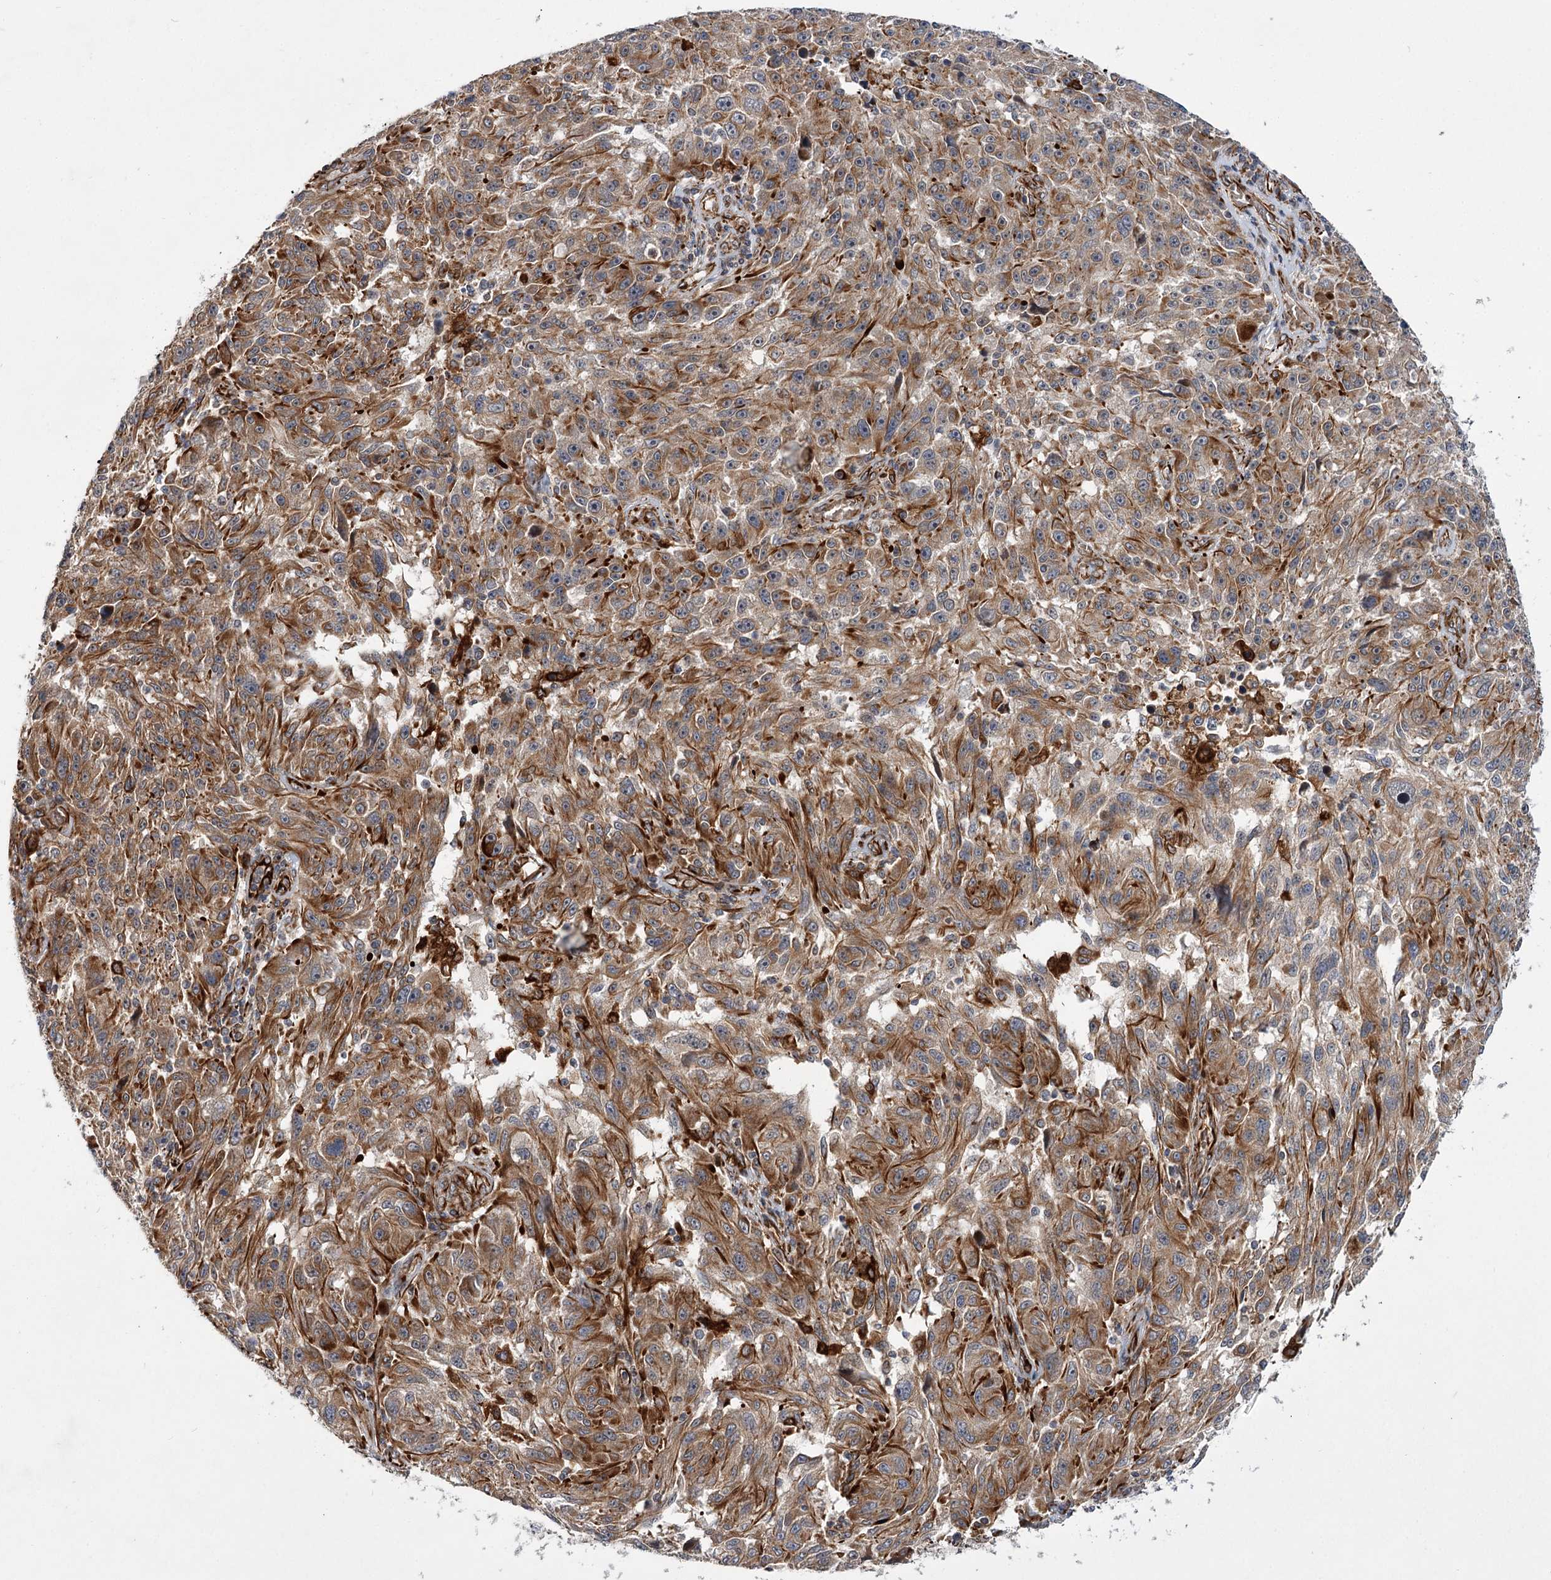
{"staining": {"intensity": "moderate", "quantity": ">75%", "location": "cytoplasmic/membranous"}, "tissue": "melanoma", "cell_type": "Tumor cells", "image_type": "cancer", "snomed": [{"axis": "morphology", "description": "Malignant melanoma, NOS"}, {"axis": "topography", "description": "Skin"}], "caption": "IHC micrograph of neoplastic tissue: human melanoma stained using IHC displays medium levels of moderate protein expression localized specifically in the cytoplasmic/membranous of tumor cells, appearing as a cytoplasmic/membranous brown color.", "gene": "DPEP2", "patient": {"sex": "male", "age": 53}}